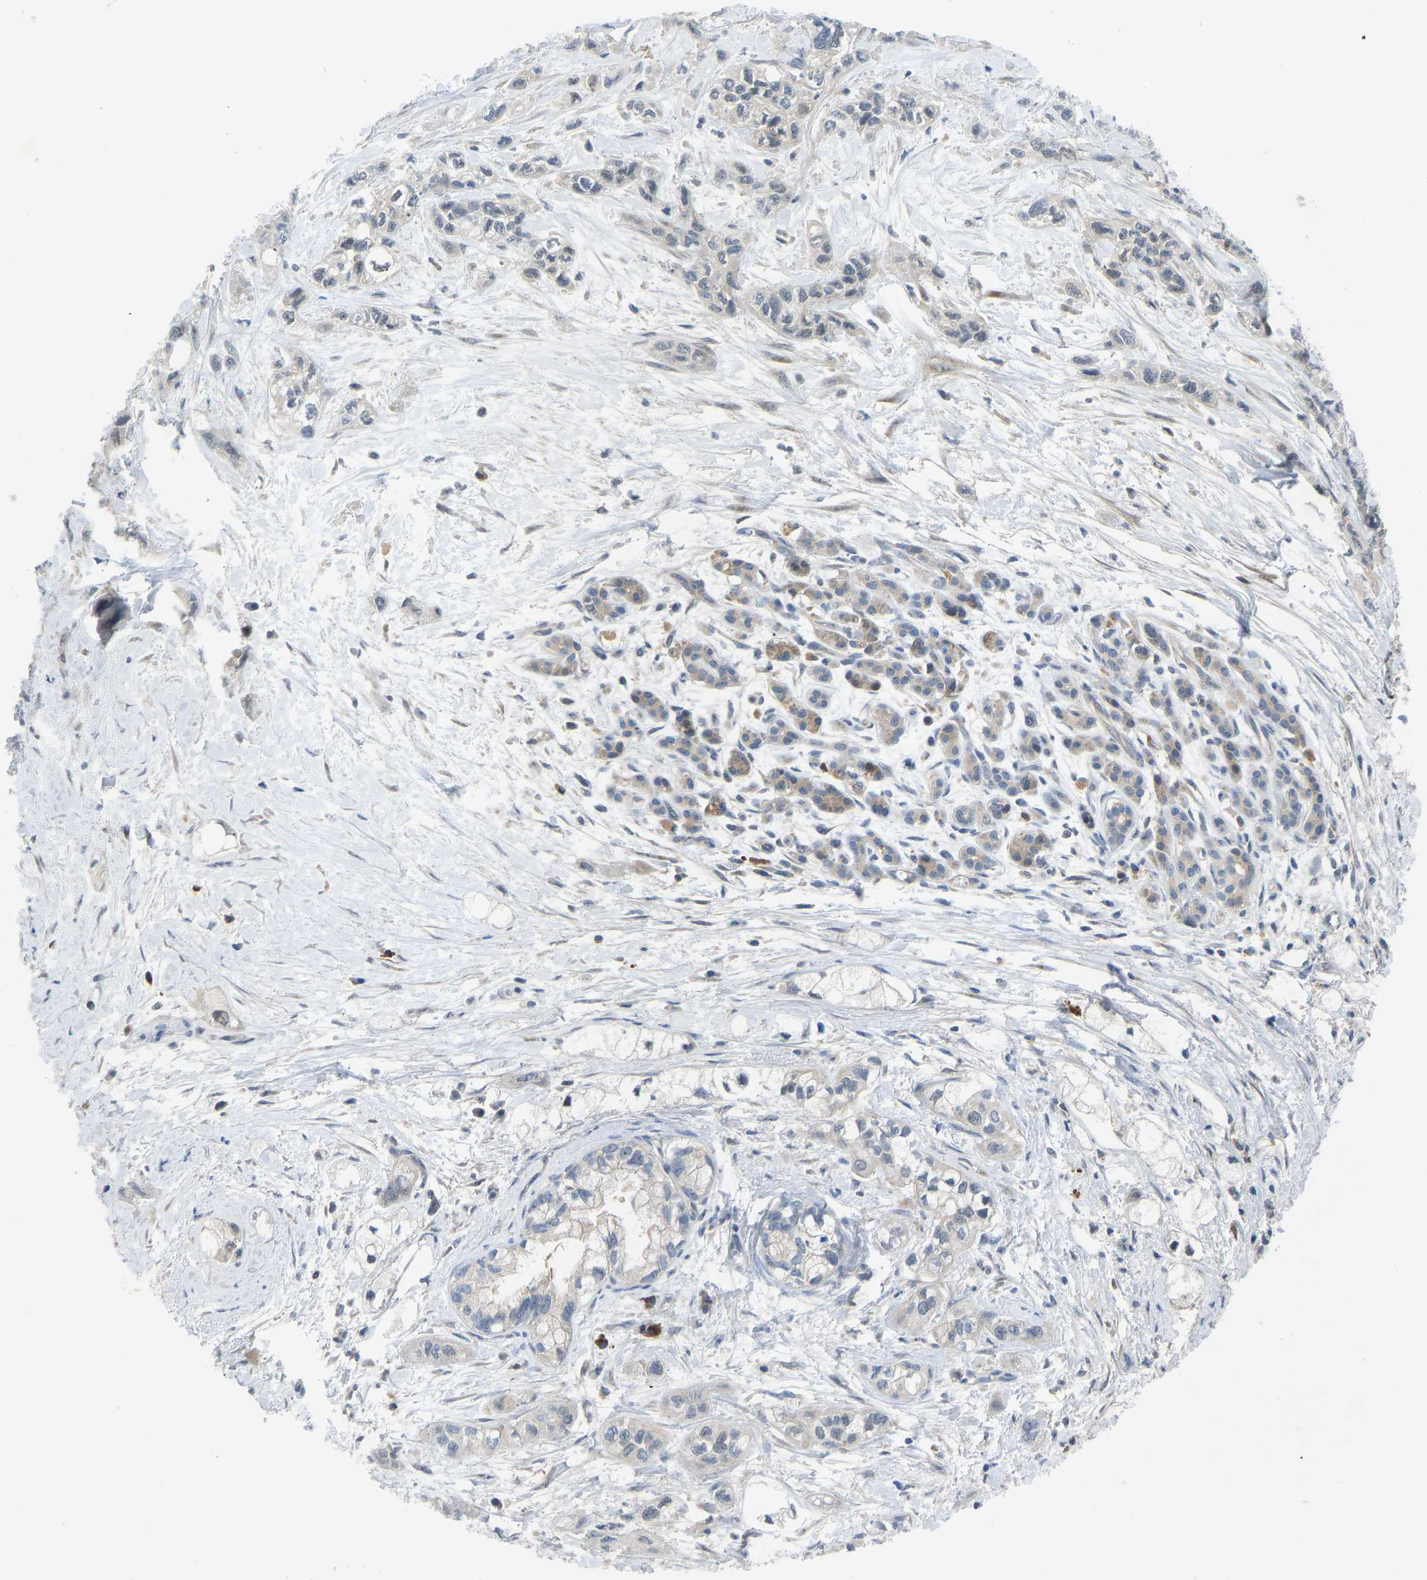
{"staining": {"intensity": "negative", "quantity": "none", "location": "none"}, "tissue": "pancreatic cancer", "cell_type": "Tumor cells", "image_type": "cancer", "snomed": [{"axis": "morphology", "description": "Adenocarcinoma, NOS"}, {"axis": "topography", "description": "Pancreas"}], "caption": "Protein analysis of adenocarcinoma (pancreatic) demonstrates no significant staining in tumor cells.", "gene": "ZNF251", "patient": {"sex": "male", "age": 74}}